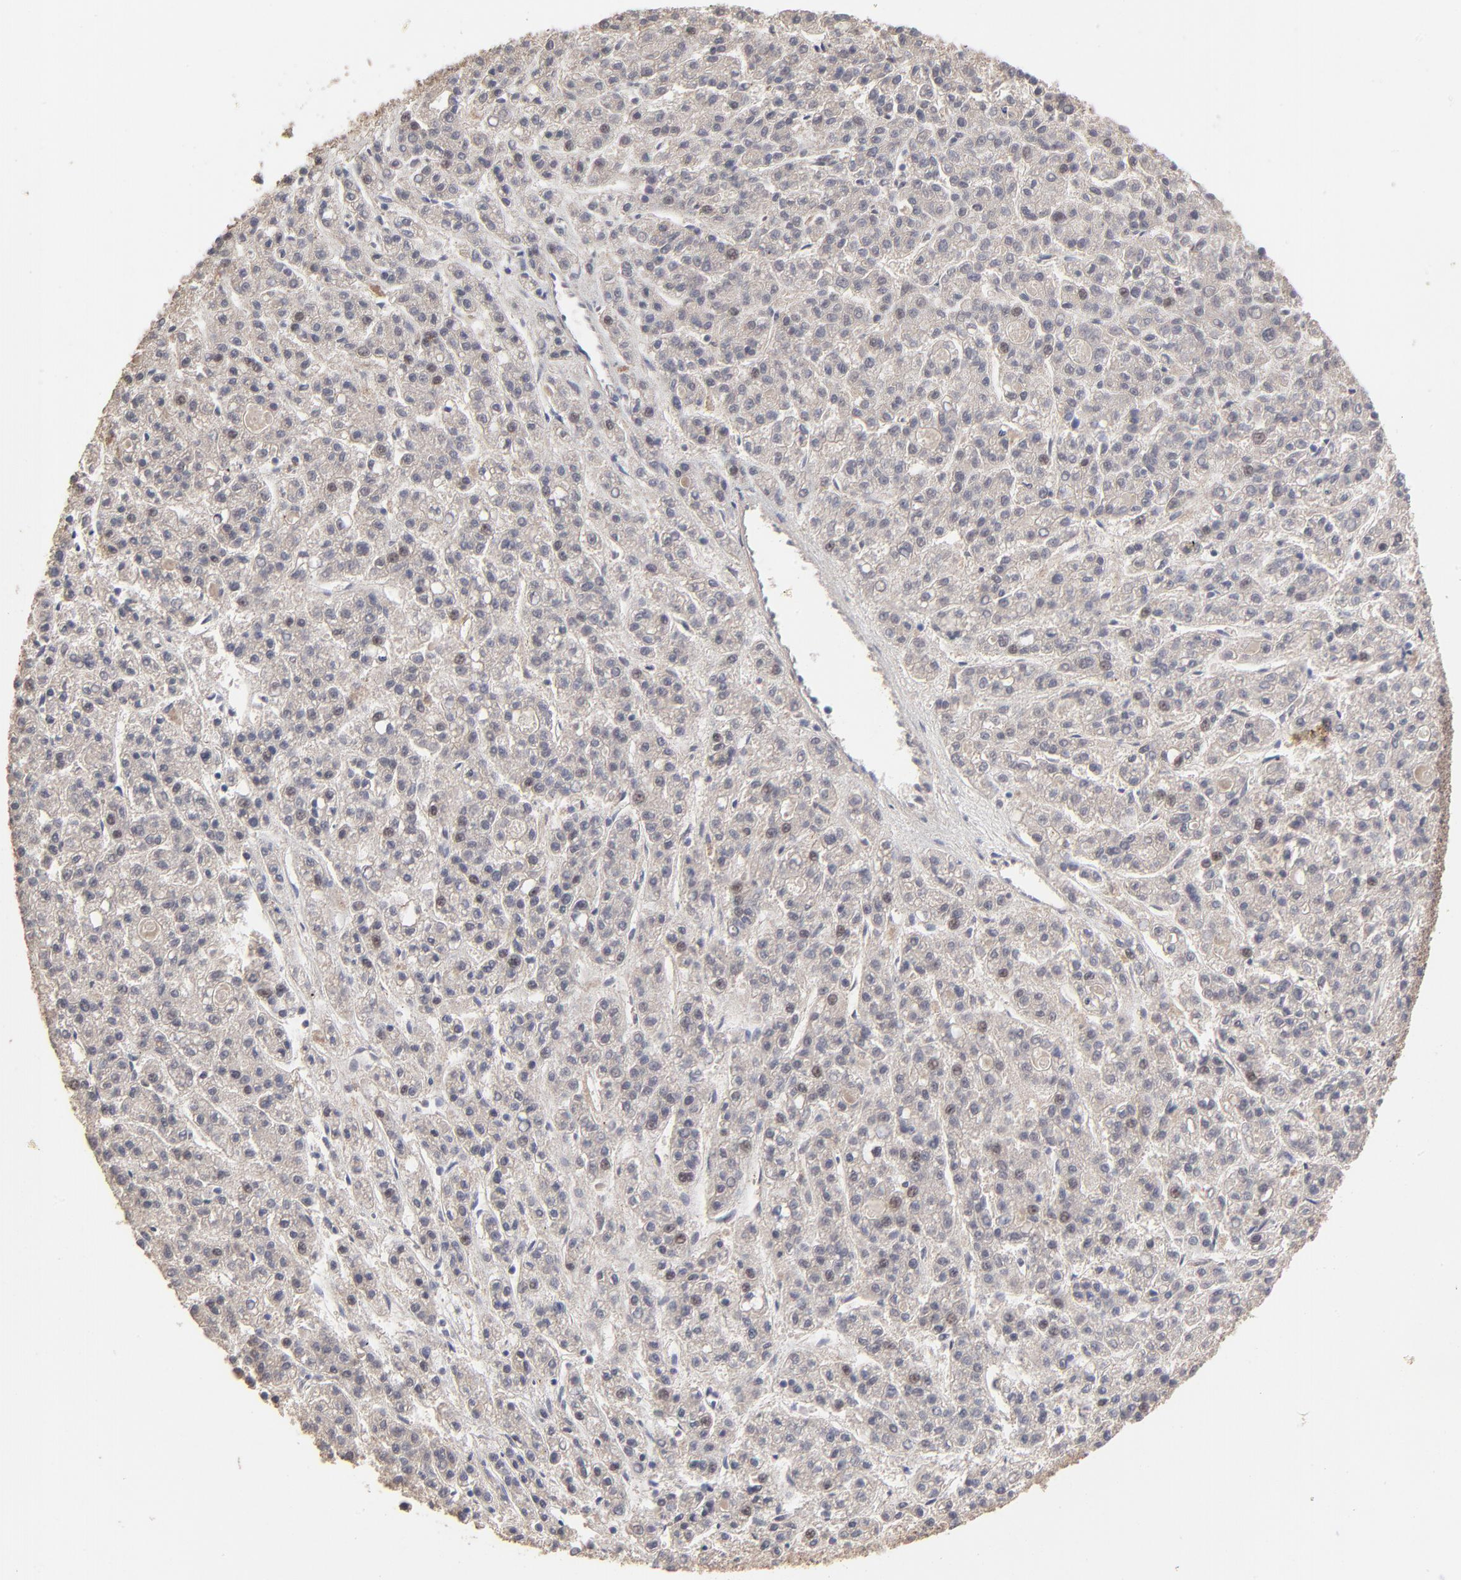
{"staining": {"intensity": "negative", "quantity": "none", "location": "none"}, "tissue": "liver cancer", "cell_type": "Tumor cells", "image_type": "cancer", "snomed": [{"axis": "morphology", "description": "Carcinoma, Hepatocellular, NOS"}, {"axis": "topography", "description": "Liver"}], "caption": "Immunohistochemistry photomicrograph of neoplastic tissue: human liver hepatocellular carcinoma stained with DAB (3,3'-diaminobenzidine) demonstrates no significant protein staining in tumor cells.", "gene": "FRMD8", "patient": {"sex": "male", "age": 70}}